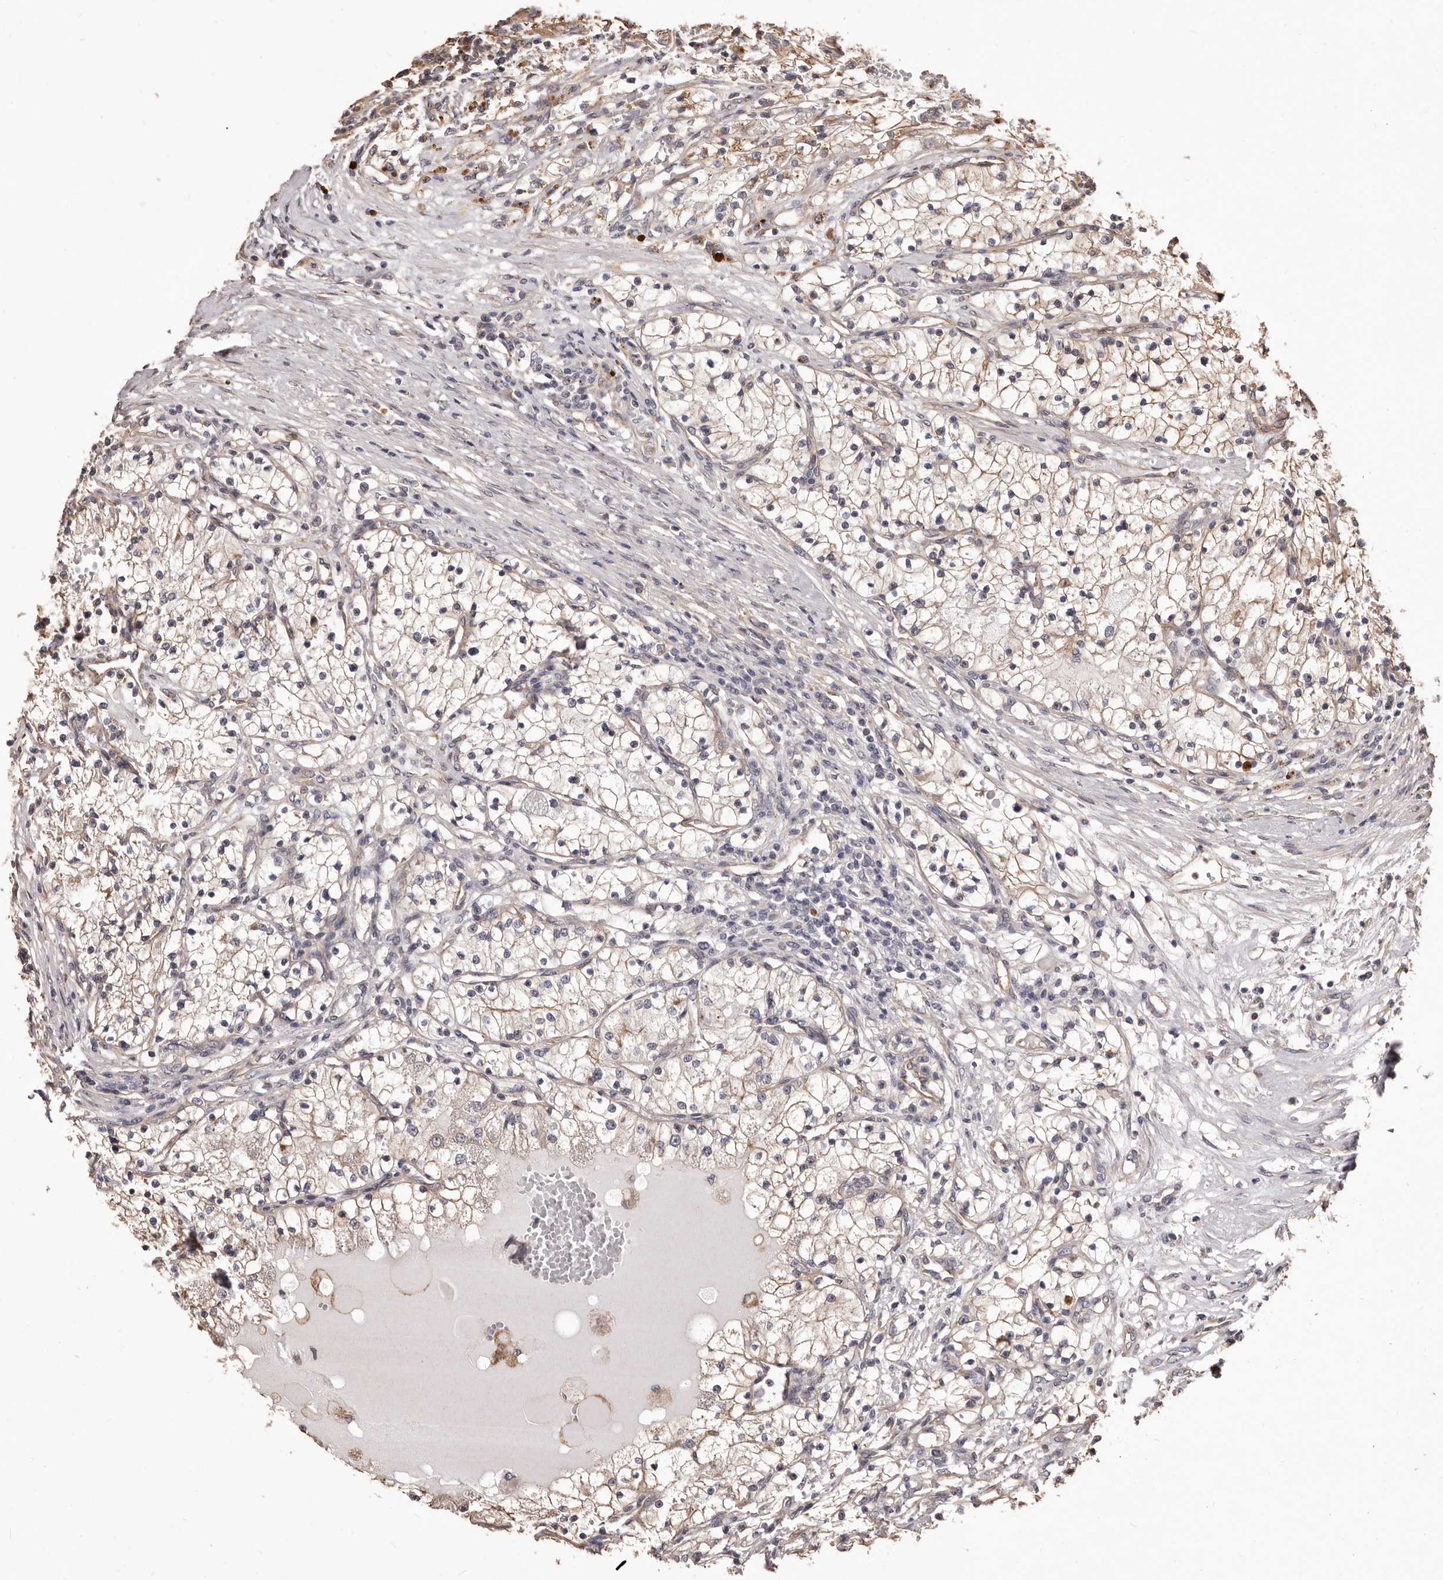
{"staining": {"intensity": "weak", "quantity": "25%-75%", "location": "cytoplasmic/membranous"}, "tissue": "renal cancer", "cell_type": "Tumor cells", "image_type": "cancer", "snomed": [{"axis": "morphology", "description": "Normal tissue, NOS"}, {"axis": "morphology", "description": "Adenocarcinoma, NOS"}, {"axis": "topography", "description": "Kidney"}], "caption": "IHC photomicrograph of renal cancer (adenocarcinoma) stained for a protein (brown), which displays low levels of weak cytoplasmic/membranous positivity in about 25%-75% of tumor cells.", "gene": "ALPK1", "patient": {"sex": "male", "age": 68}}